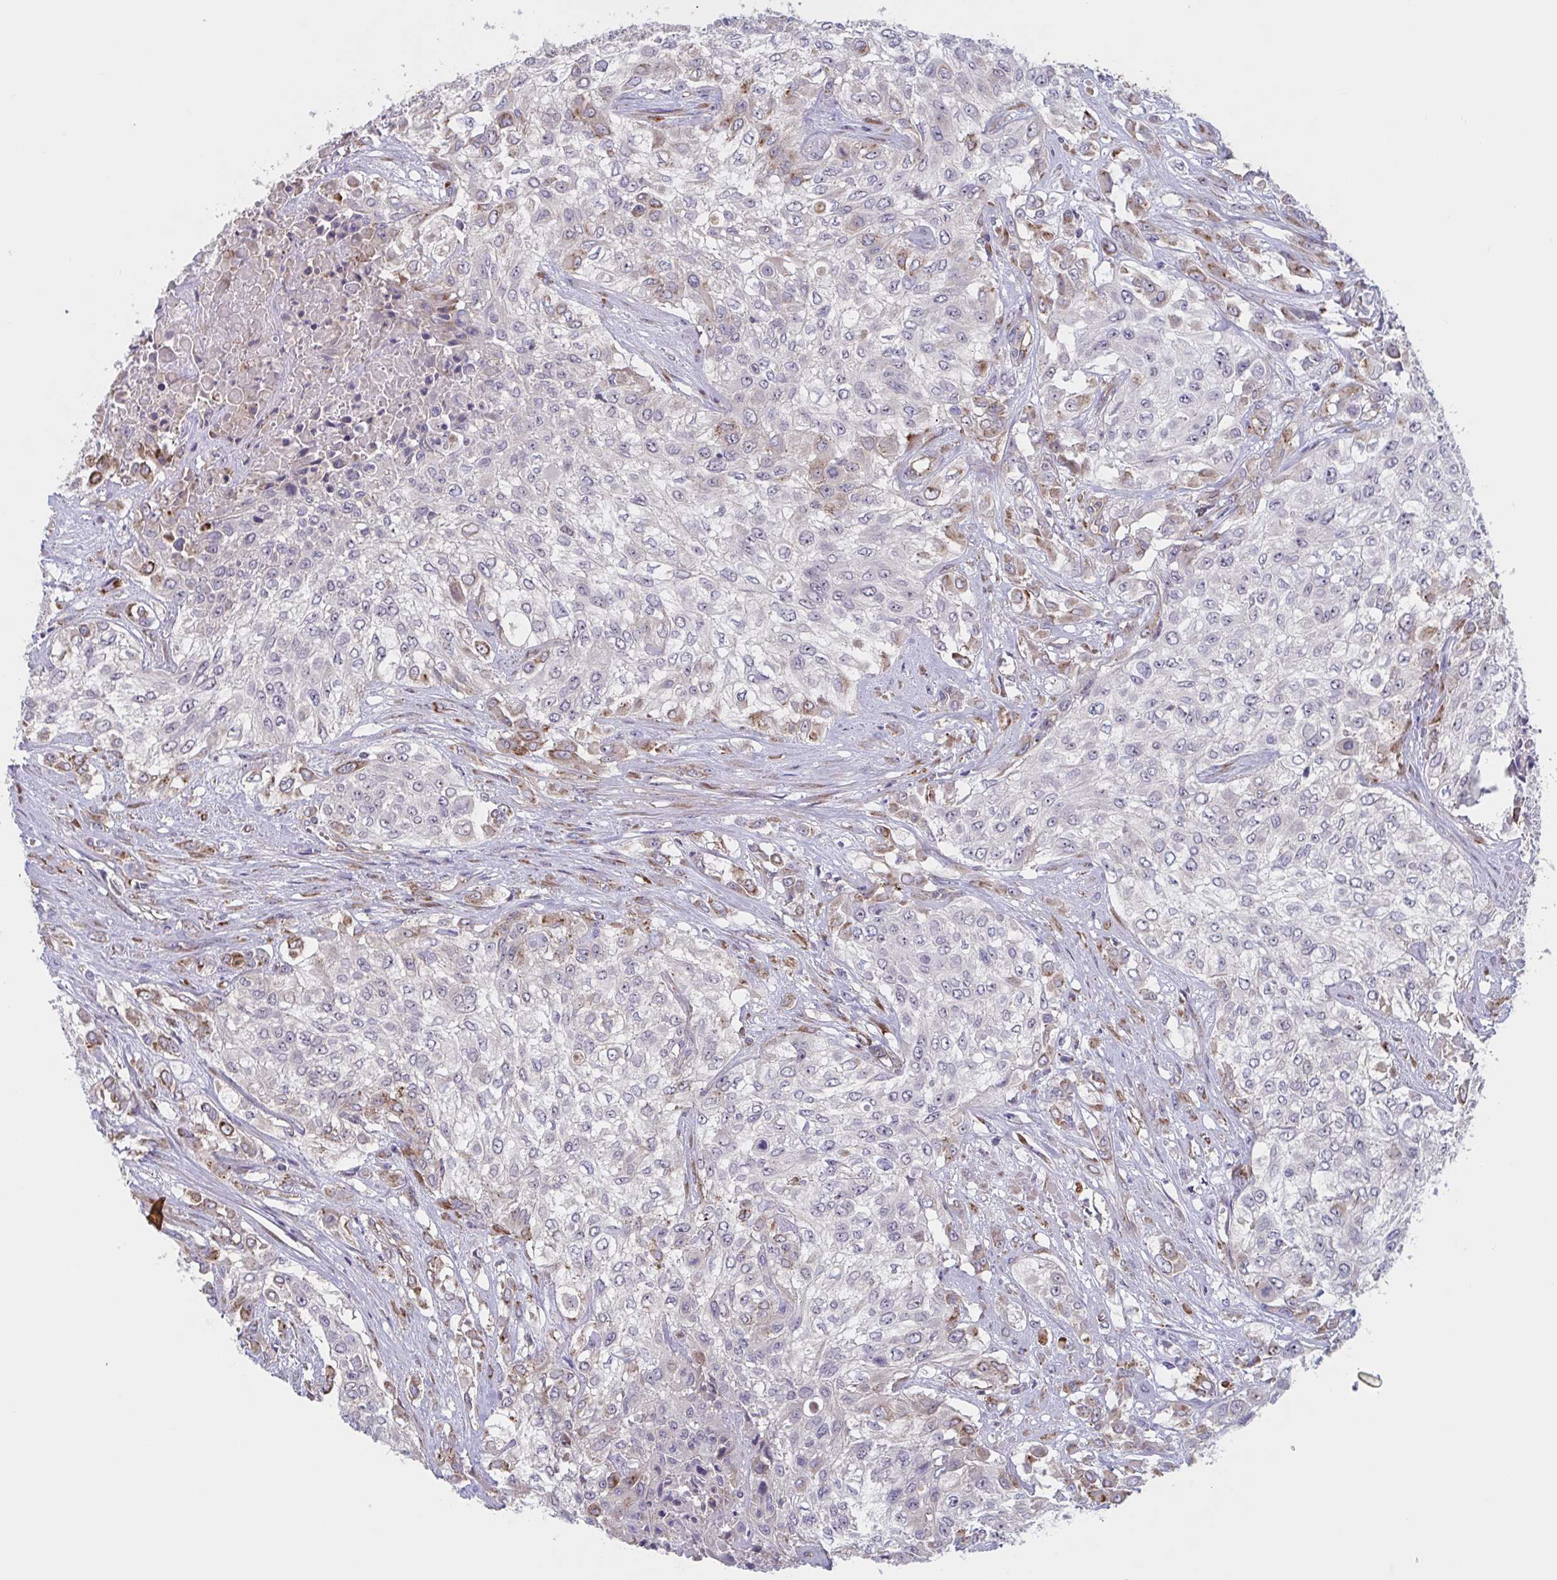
{"staining": {"intensity": "moderate", "quantity": "<25%", "location": "cytoplasmic/membranous"}, "tissue": "urothelial cancer", "cell_type": "Tumor cells", "image_type": "cancer", "snomed": [{"axis": "morphology", "description": "Urothelial carcinoma, High grade"}, {"axis": "topography", "description": "Urinary bladder"}], "caption": "Urothelial carcinoma (high-grade) stained with IHC displays moderate cytoplasmic/membranous expression in about <25% of tumor cells.", "gene": "ST14", "patient": {"sex": "male", "age": 57}}